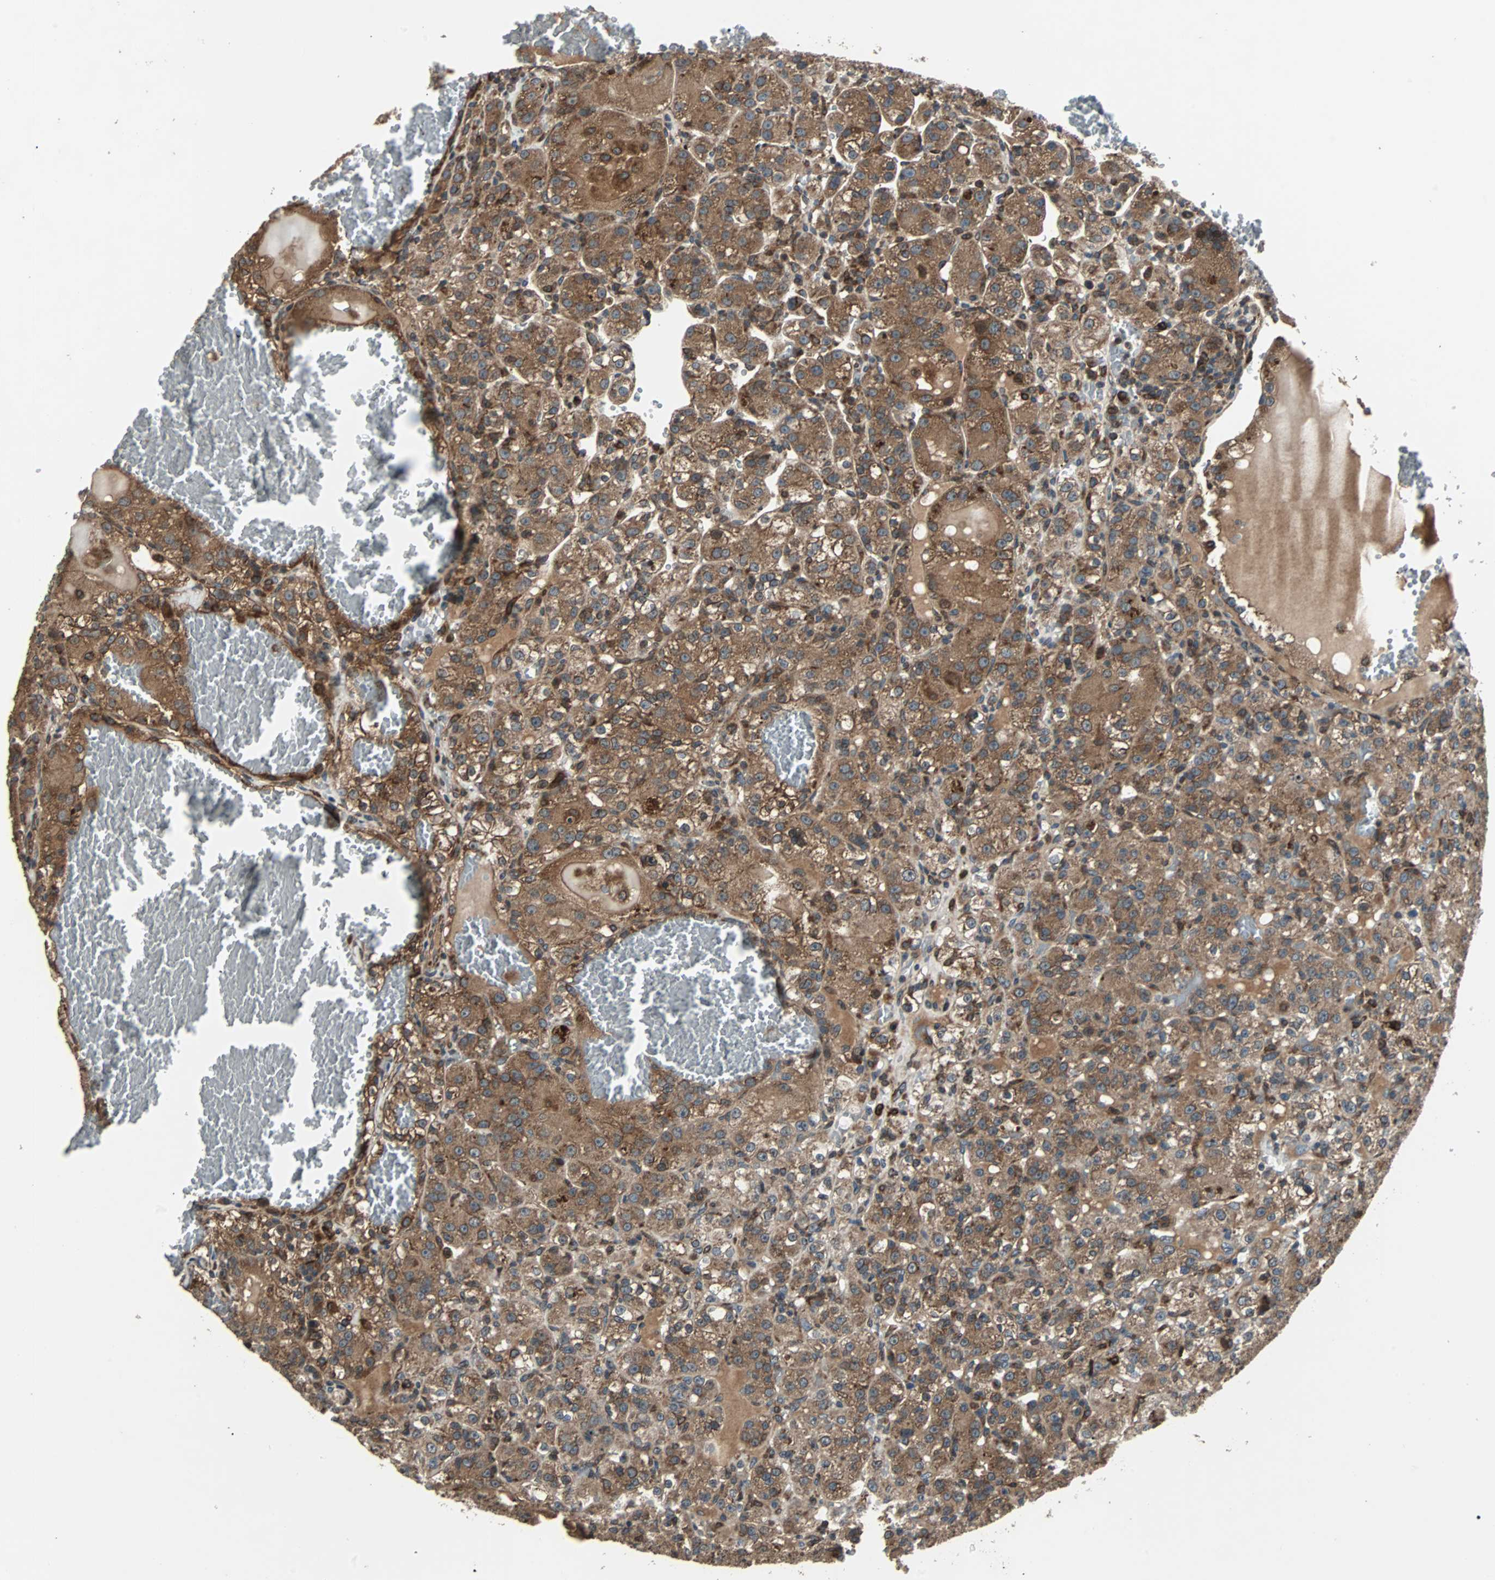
{"staining": {"intensity": "strong", "quantity": ">75%", "location": "cytoplasmic/membranous"}, "tissue": "renal cancer", "cell_type": "Tumor cells", "image_type": "cancer", "snomed": [{"axis": "morphology", "description": "Normal tissue, NOS"}, {"axis": "morphology", "description": "Adenocarcinoma, NOS"}, {"axis": "topography", "description": "Kidney"}], "caption": "Tumor cells show high levels of strong cytoplasmic/membranous expression in about >75% of cells in renal adenocarcinoma.", "gene": "RAB7A", "patient": {"sex": "male", "age": 61}}